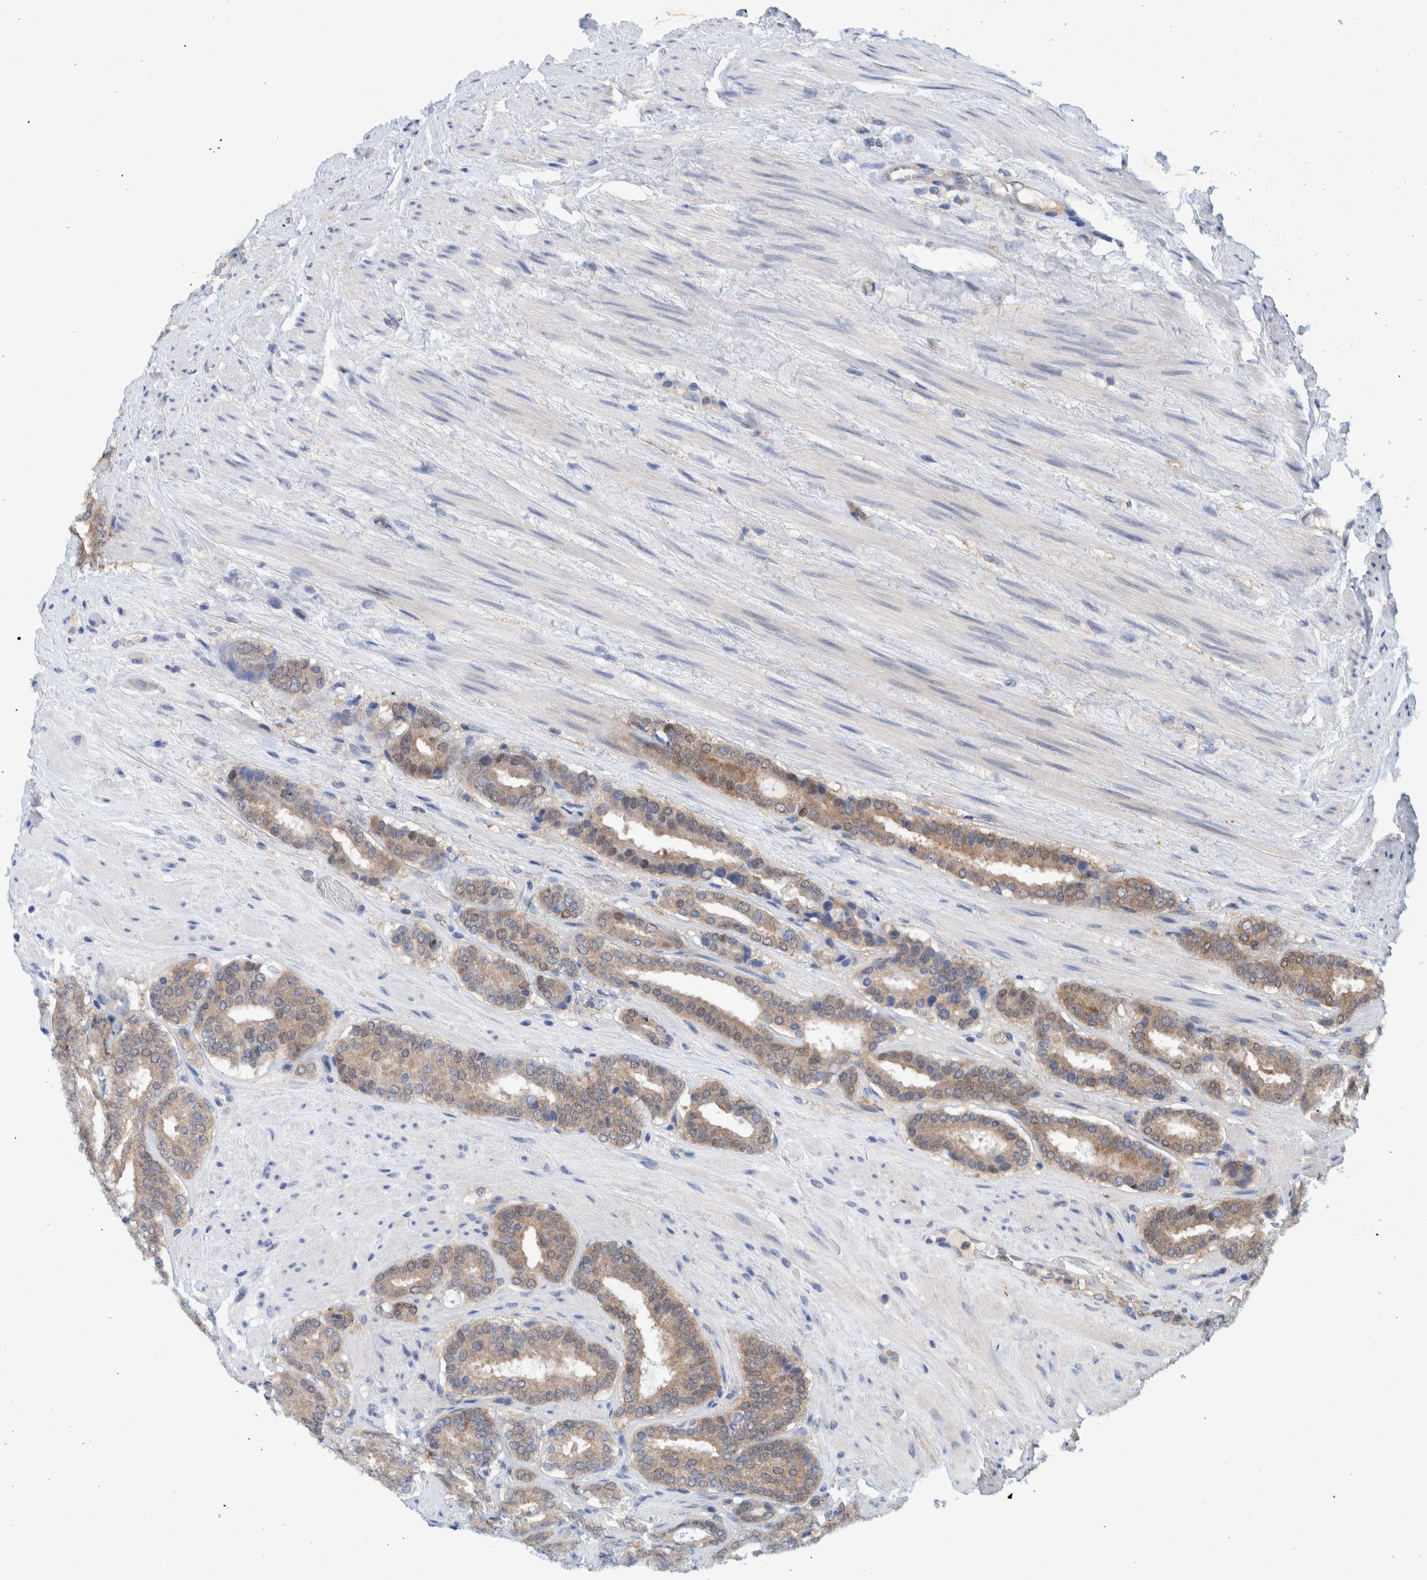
{"staining": {"intensity": "weak", "quantity": ">75%", "location": "cytoplasmic/membranous"}, "tissue": "prostate cancer", "cell_type": "Tumor cells", "image_type": "cancer", "snomed": [{"axis": "morphology", "description": "Adenocarcinoma, Low grade"}, {"axis": "topography", "description": "Prostate"}], "caption": "The photomicrograph shows staining of prostate adenocarcinoma (low-grade), revealing weak cytoplasmic/membranous protein positivity (brown color) within tumor cells. Using DAB (3,3'-diaminobenzidine) (brown) and hematoxylin (blue) stains, captured at high magnification using brightfield microscopy.", "gene": "PFAS", "patient": {"sex": "male", "age": 69}}